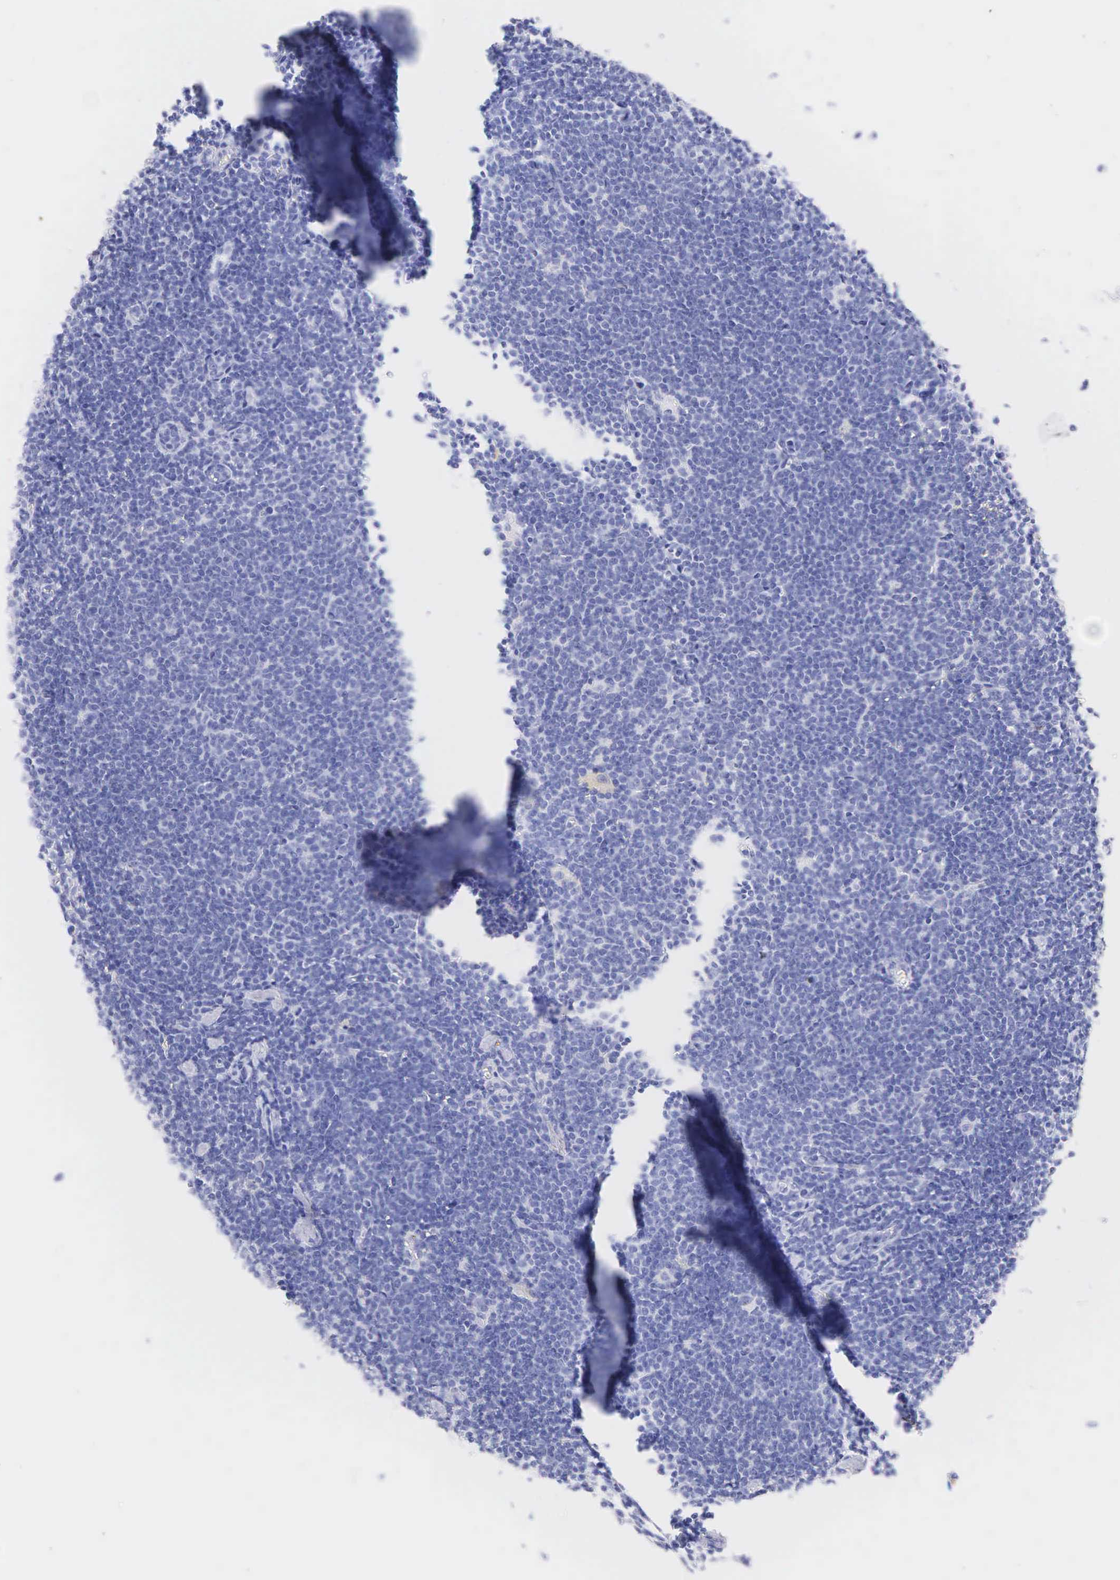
{"staining": {"intensity": "negative", "quantity": "none", "location": "none"}, "tissue": "lymphoma", "cell_type": "Tumor cells", "image_type": "cancer", "snomed": [{"axis": "morphology", "description": "Malignant lymphoma, non-Hodgkin's type, Low grade"}, {"axis": "topography", "description": "Lymph node"}], "caption": "Human lymphoma stained for a protein using IHC exhibits no staining in tumor cells.", "gene": "KRT14", "patient": {"sex": "male", "age": 65}}